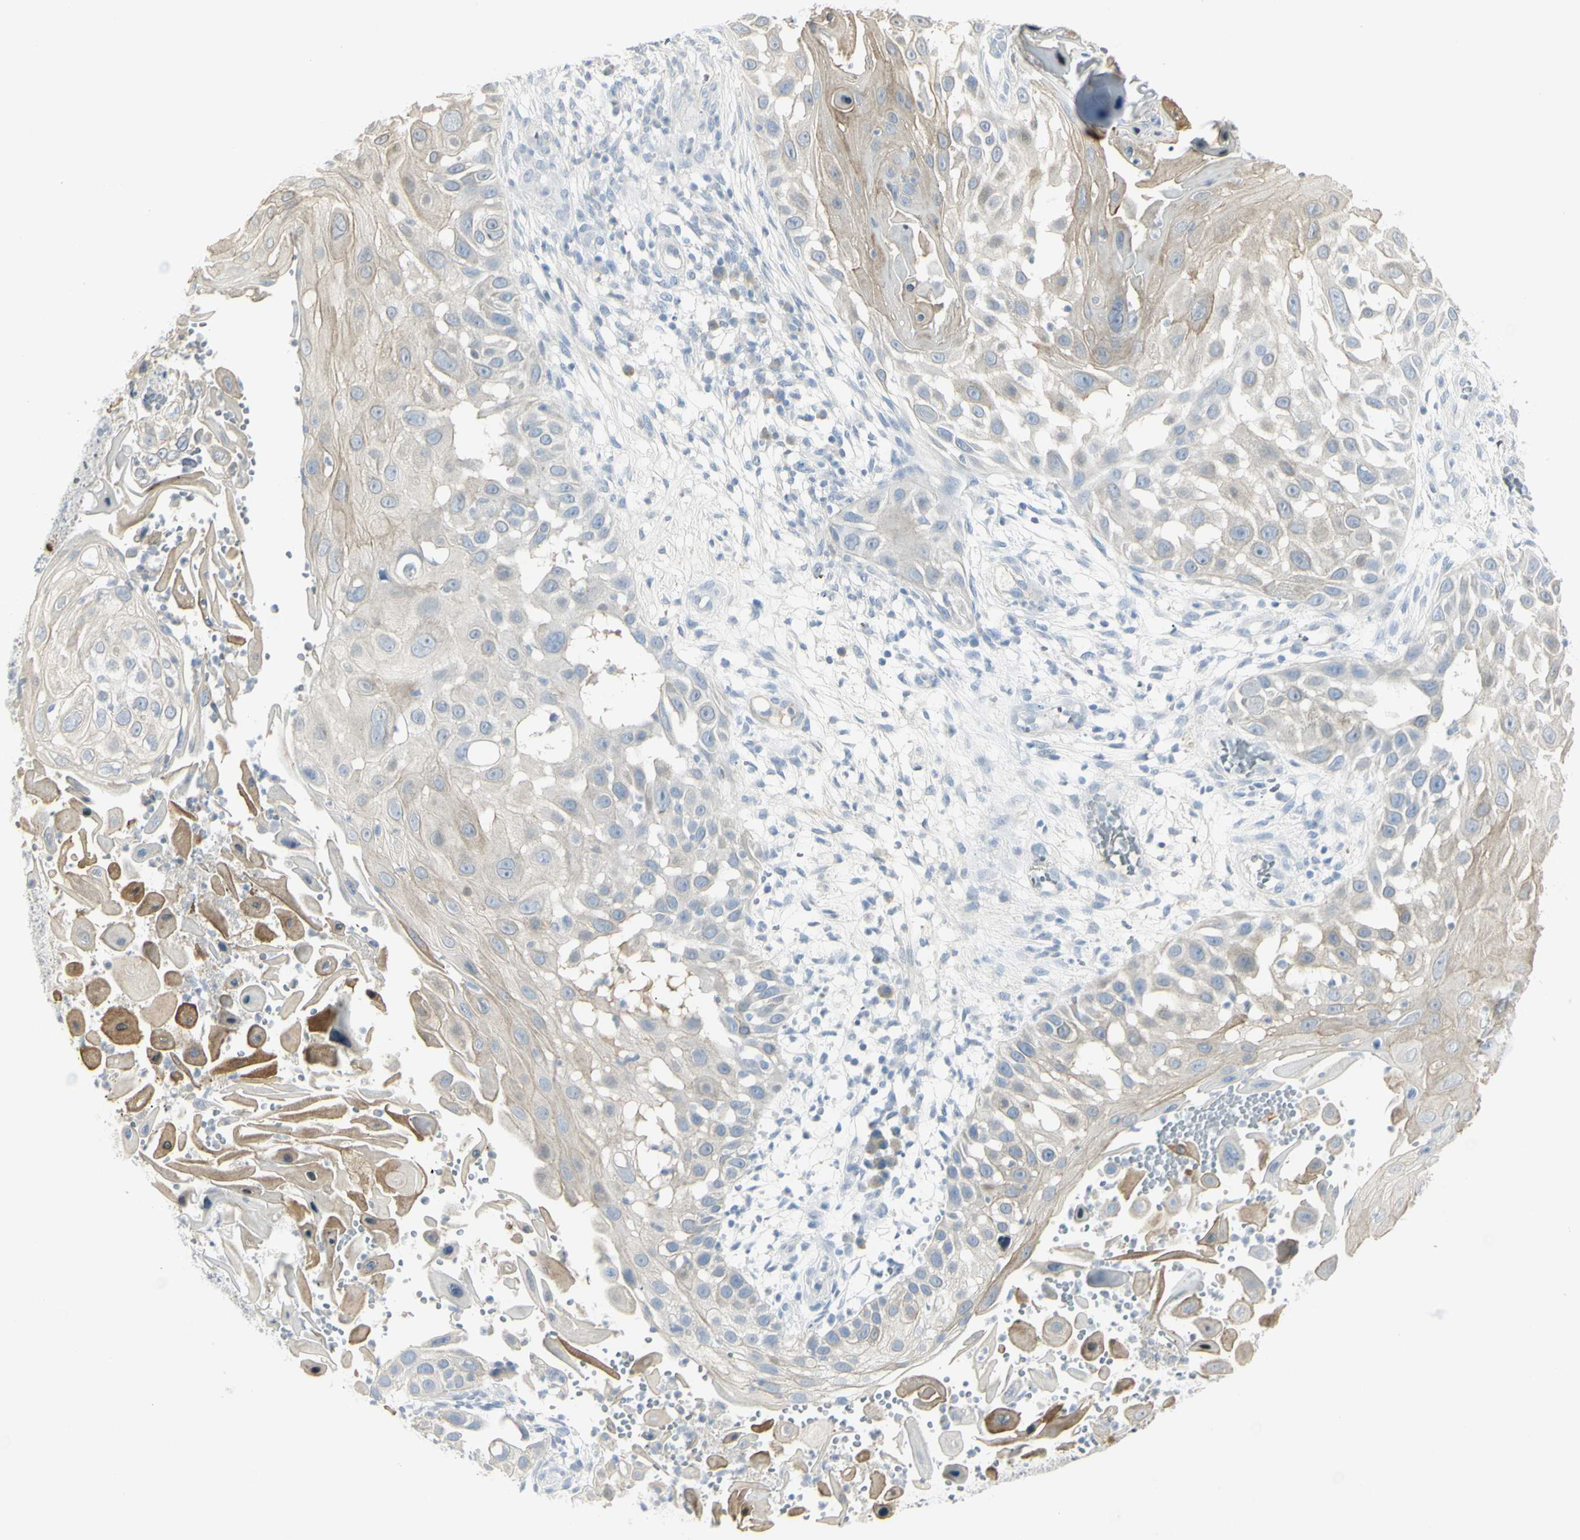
{"staining": {"intensity": "moderate", "quantity": "<25%", "location": "cytoplasmic/membranous"}, "tissue": "skin cancer", "cell_type": "Tumor cells", "image_type": "cancer", "snomed": [{"axis": "morphology", "description": "Squamous cell carcinoma, NOS"}, {"axis": "topography", "description": "Skin"}], "caption": "Immunohistochemistry of skin squamous cell carcinoma demonstrates low levels of moderate cytoplasmic/membranous staining in approximately <25% of tumor cells.", "gene": "PIP", "patient": {"sex": "female", "age": 44}}